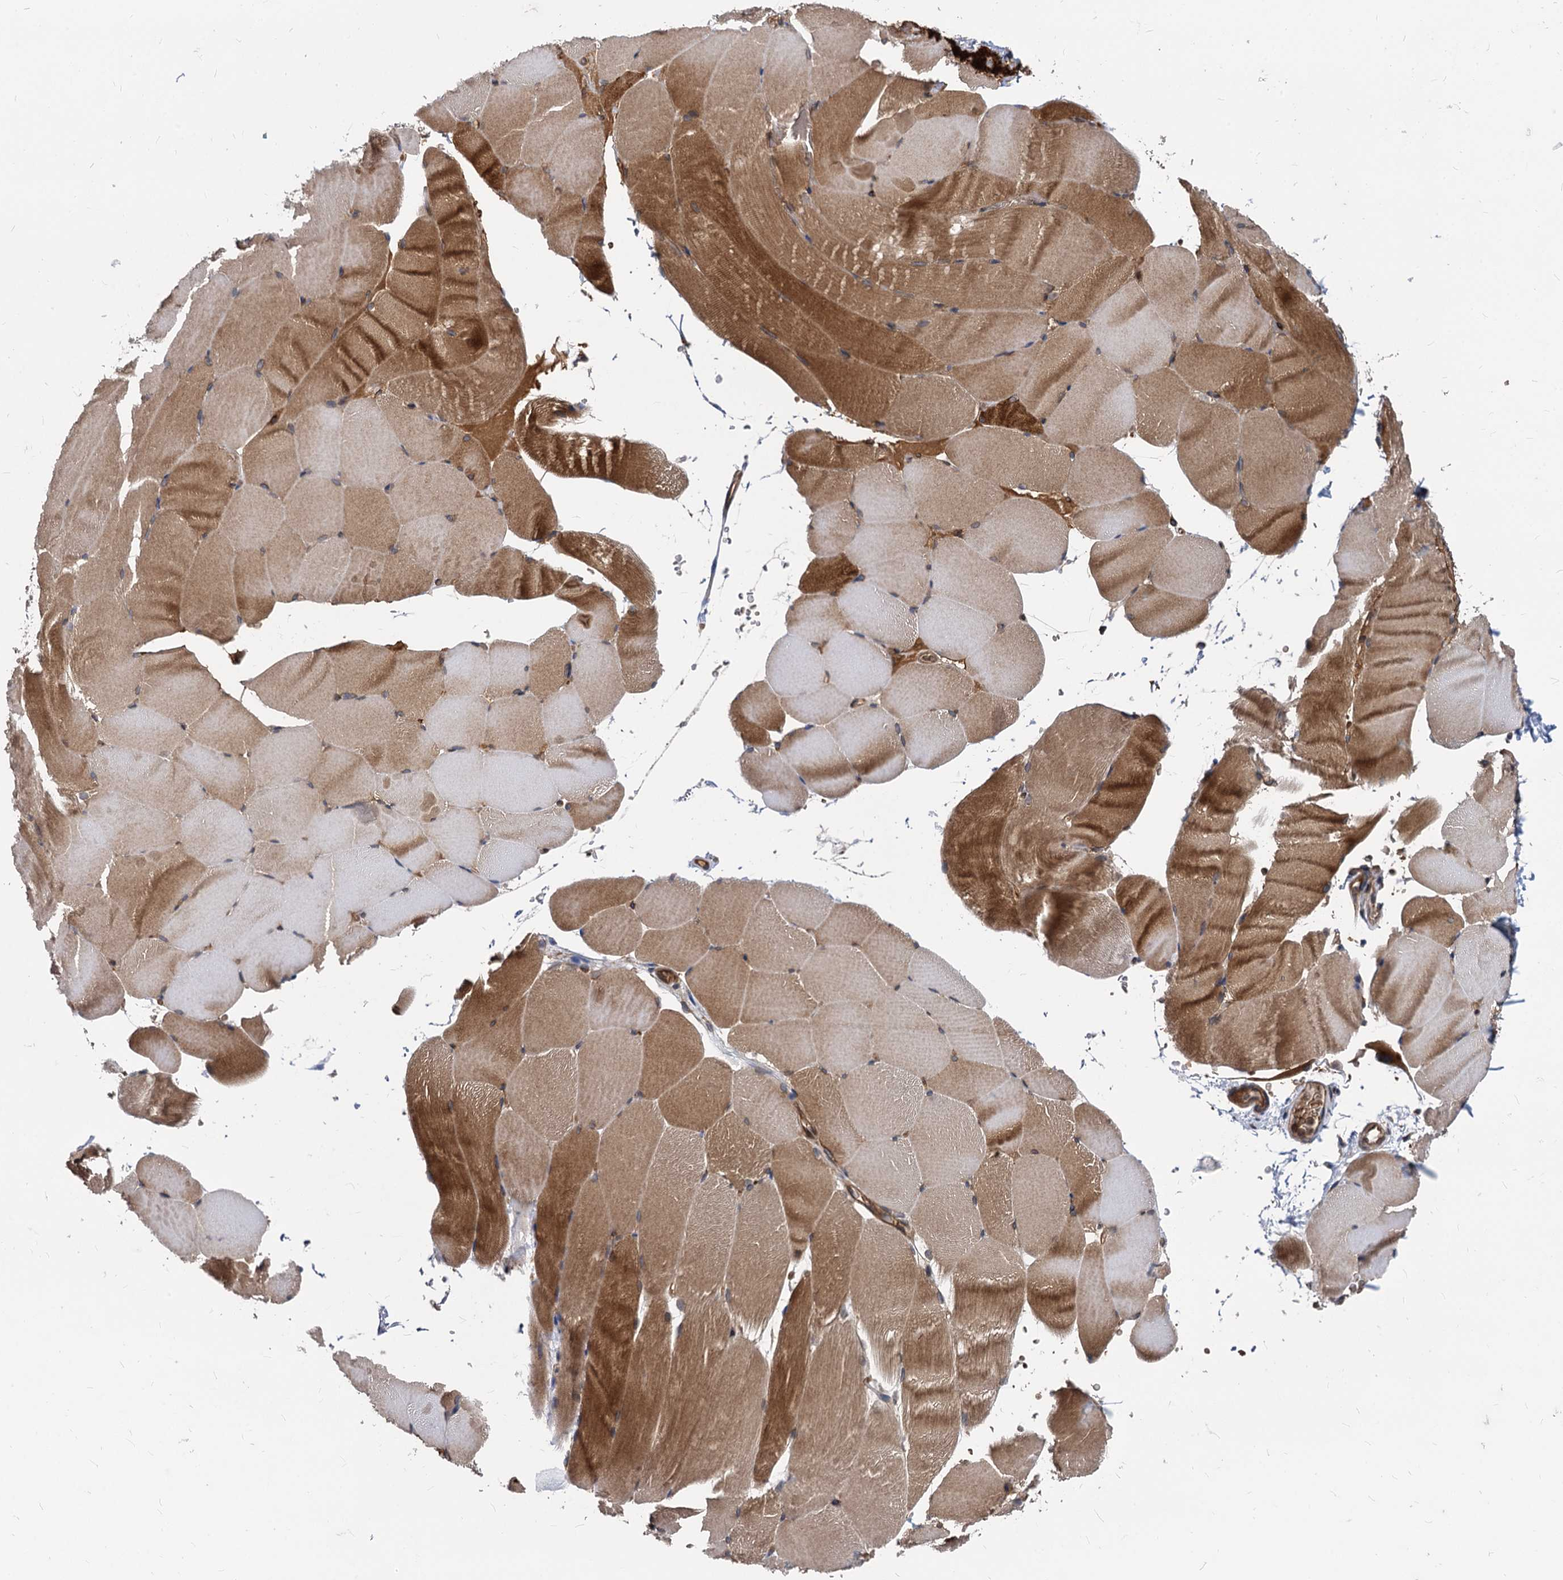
{"staining": {"intensity": "strong", "quantity": "25%-75%", "location": "cytoplasmic/membranous"}, "tissue": "skeletal muscle", "cell_type": "Myocytes", "image_type": "normal", "snomed": [{"axis": "morphology", "description": "Normal tissue, NOS"}, {"axis": "topography", "description": "Skeletal muscle"}, {"axis": "topography", "description": "Parathyroid gland"}], "caption": "Immunohistochemistry staining of unremarkable skeletal muscle, which shows high levels of strong cytoplasmic/membranous positivity in approximately 25%-75% of myocytes indicating strong cytoplasmic/membranous protein staining. The staining was performed using DAB (brown) for protein detection and nuclei were counterstained in hematoxylin (blue).", "gene": "STIM1", "patient": {"sex": "female", "age": 37}}